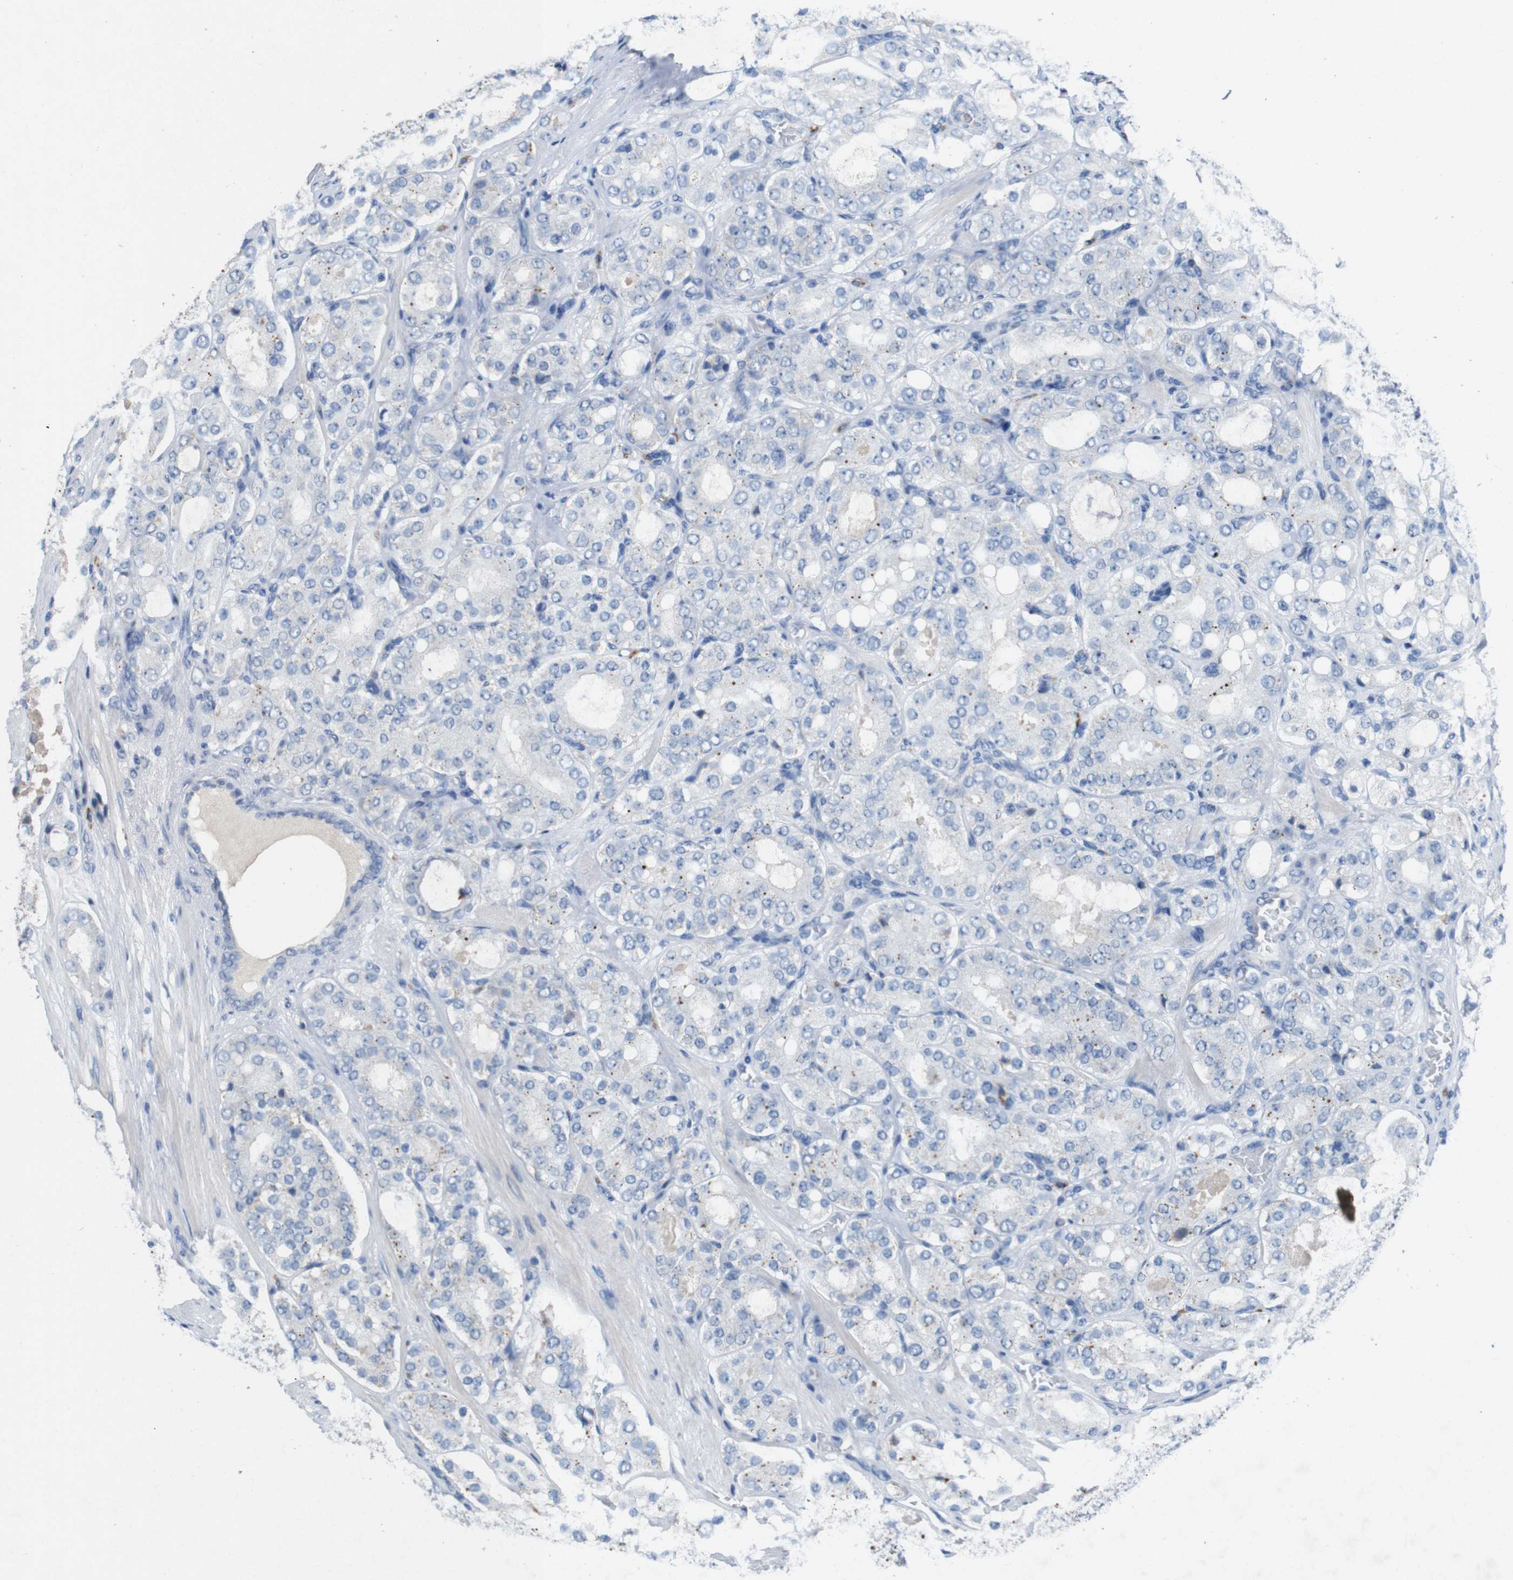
{"staining": {"intensity": "negative", "quantity": "none", "location": "none"}, "tissue": "prostate cancer", "cell_type": "Tumor cells", "image_type": "cancer", "snomed": [{"axis": "morphology", "description": "Adenocarcinoma, High grade"}, {"axis": "topography", "description": "Prostate"}], "caption": "The micrograph exhibits no significant staining in tumor cells of prostate adenocarcinoma (high-grade). The staining is performed using DAB (3,3'-diaminobenzidine) brown chromogen with nuclei counter-stained in using hematoxylin.", "gene": "SLC2A8", "patient": {"sex": "male", "age": 65}}